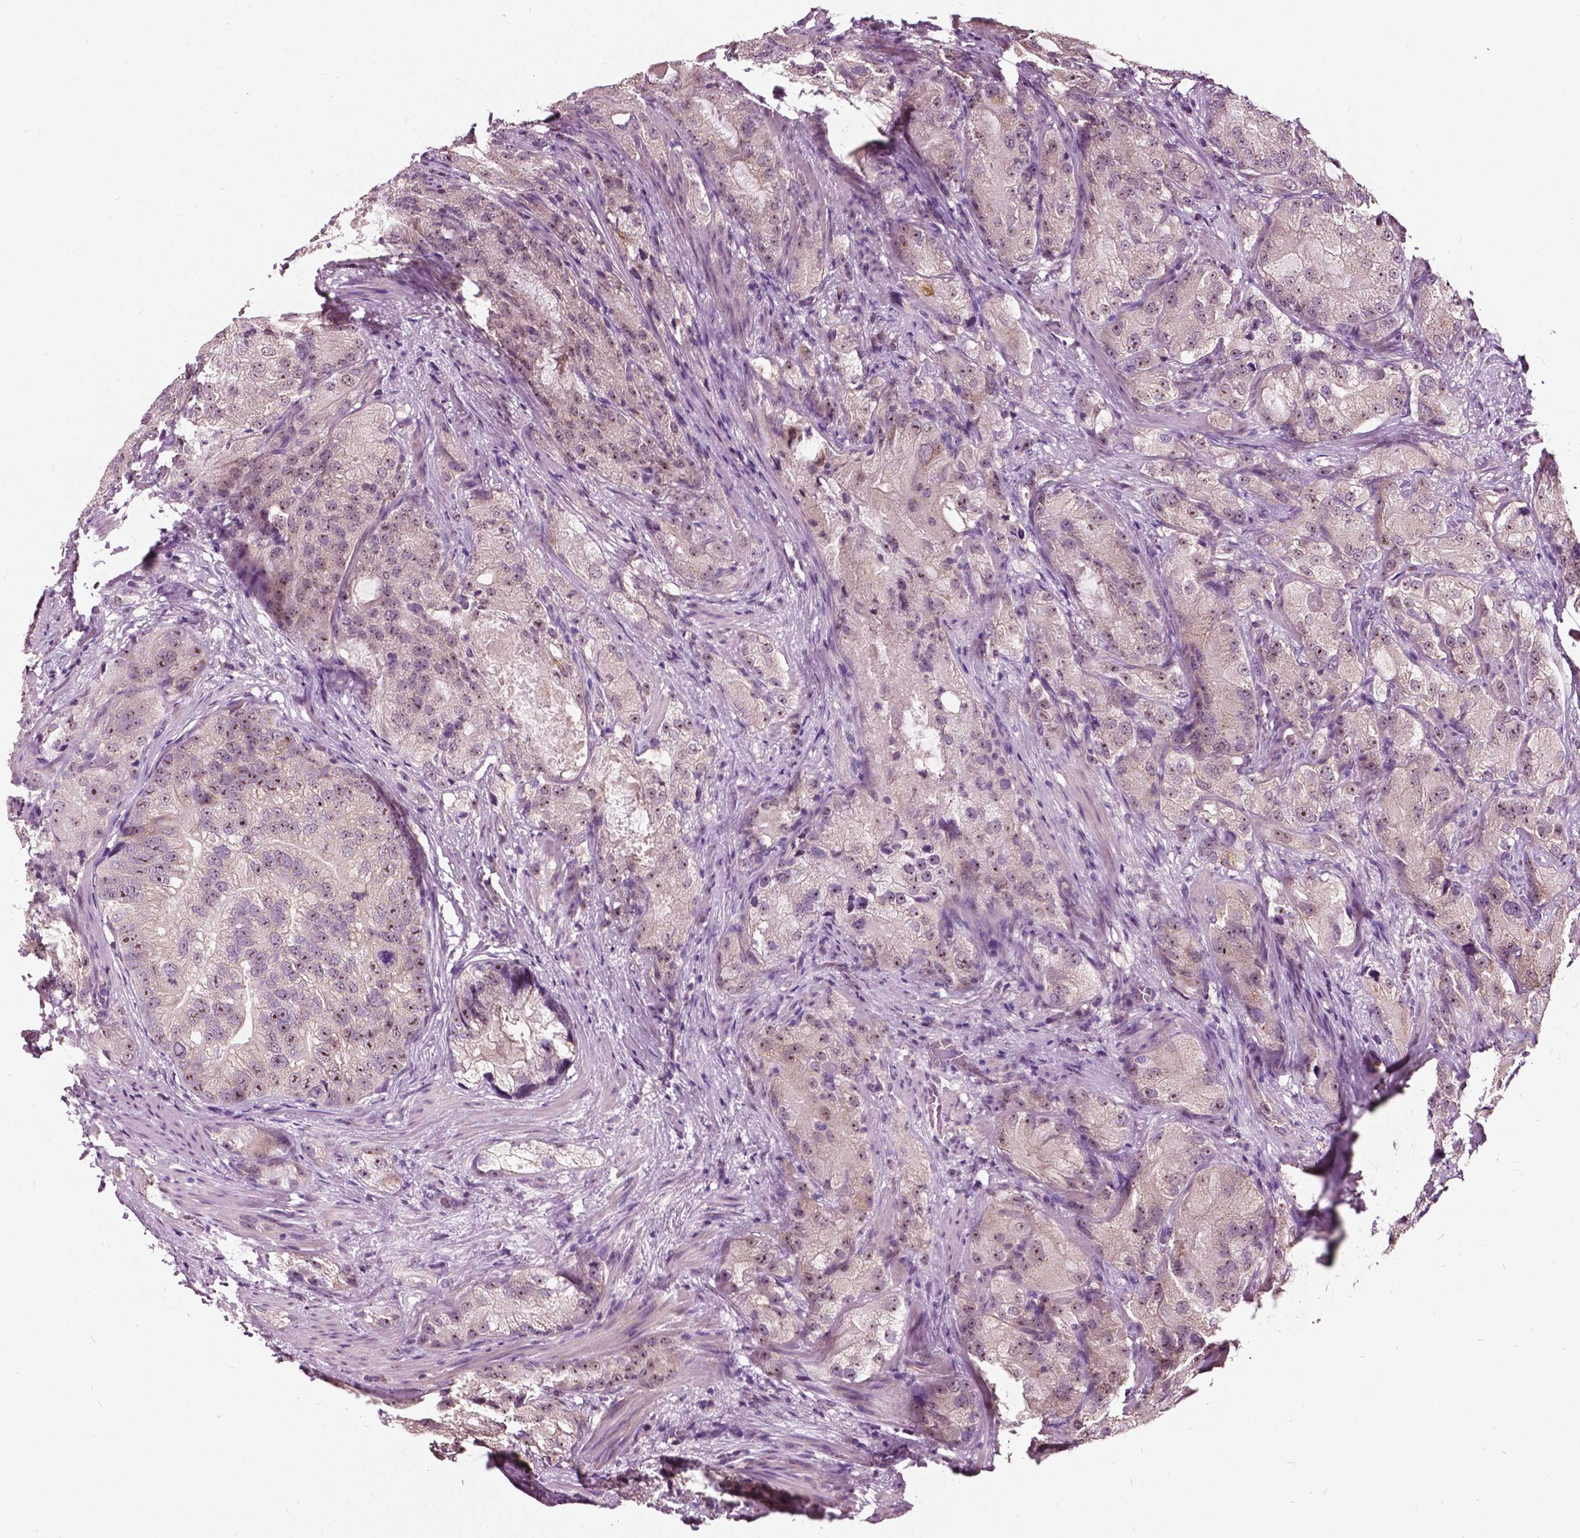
{"staining": {"intensity": "weak", "quantity": "25%-75%", "location": "nuclear"}, "tissue": "prostate cancer", "cell_type": "Tumor cells", "image_type": "cancer", "snomed": [{"axis": "morphology", "description": "Adenocarcinoma, High grade"}, {"axis": "topography", "description": "Prostate"}], "caption": "Immunohistochemistry of human high-grade adenocarcinoma (prostate) shows low levels of weak nuclear positivity in approximately 25%-75% of tumor cells. (IHC, brightfield microscopy, high magnification).", "gene": "ODF3L2", "patient": {"sex": "male", "age": 70}}